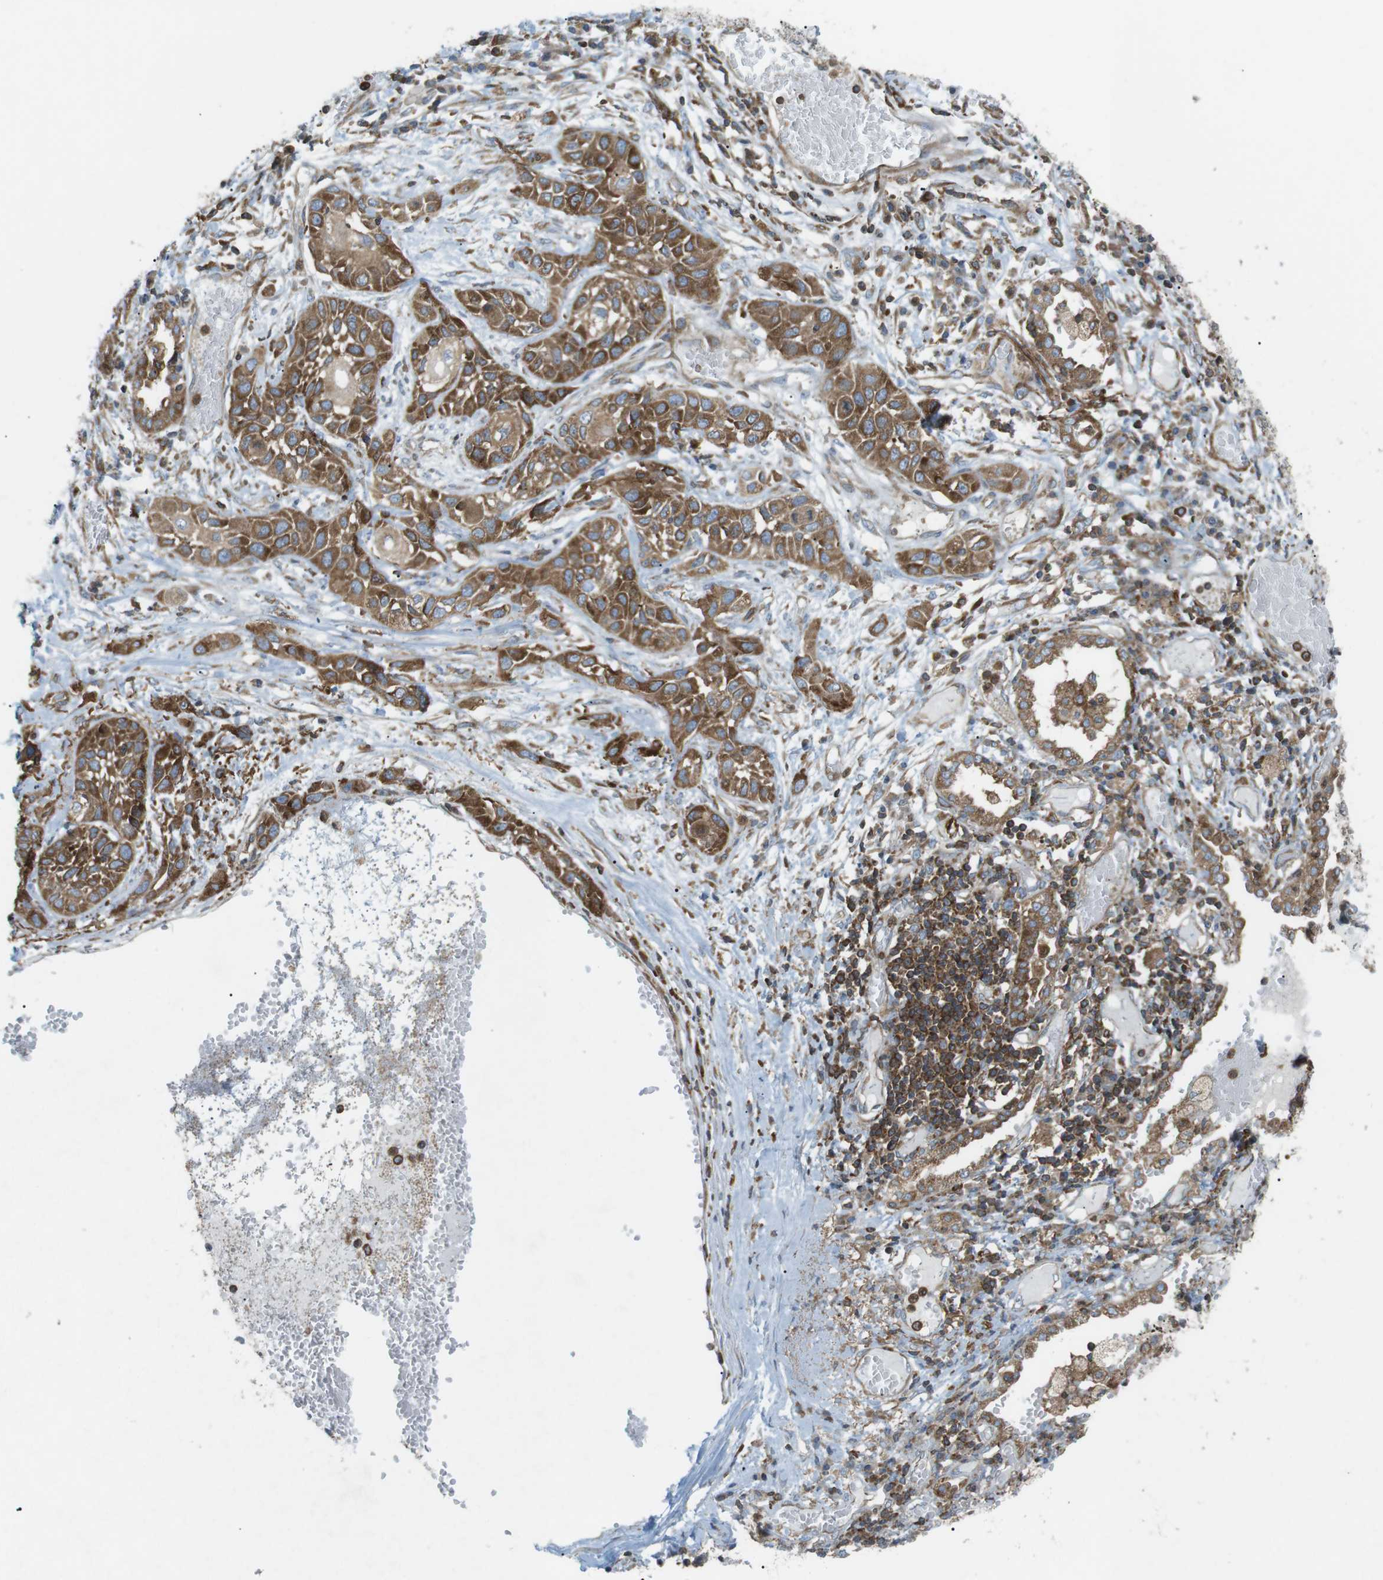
{"staining": {"intensity": "moderate", "quantity": ">75%", "location": "cytoplasmic/membranous"}, "tissue": "lung cancer", "cell_type": "Tumor cells", "image_type": "cancer", "snomed": [{"axis": "morphology", "description": "Squamous cell carcinoma, NOS"}, {"axis": "topography", "description": "Lung"}], "caption": "Protein expression analysis of lung squamous cell carcinoma exhibits moderate cytoplasmic/membranous expression in about >75% of tumor cells.", "gene": "FLII", "patient": {"sex": "male", "age": 71}}